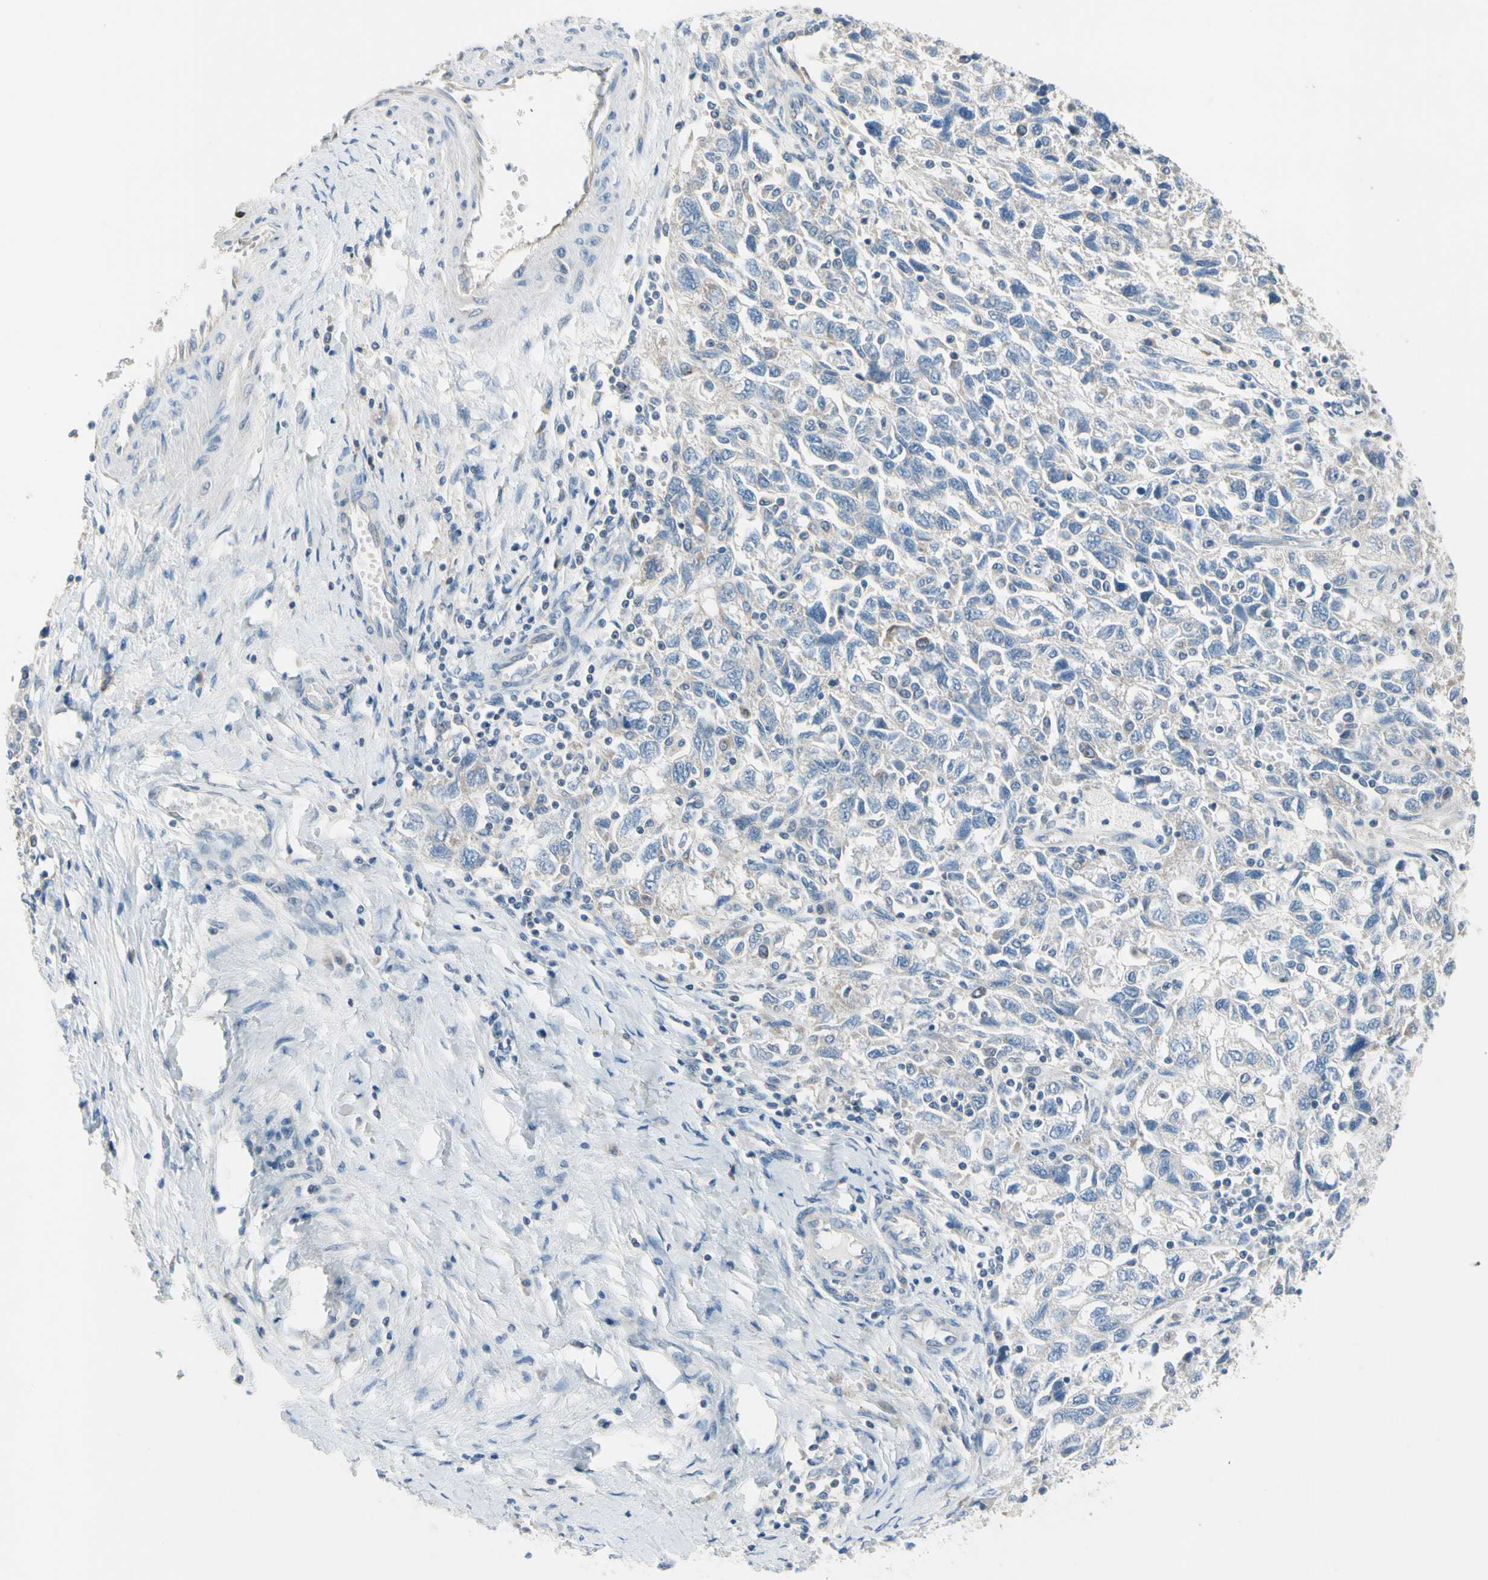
{"staining": {"intensity": "negative", "quantity": "none", "location": "none"}, "tissue": "ovarian cancer", "cell_type": "Tumor cells", "image_type": "cancer", "snomed": [{"axis": "morphology", "description": "Carcinoma, NOS"}, {"axis": "morphology", "description": "Cystadenocarcinoma, serous, NOS"}, {"axis": "topography", "description": "Ovary"}], "caption": "Histopathology image shows no significant protein staining in tumor cells of ovarian cancer (serous cystadenocarcinoma). The staining is performed using DAB brown chromogen with nuclei counter-stained in using hematoxylin.", "gene": "CKAP2", "patient": {"sex": "female", "age": 69}}